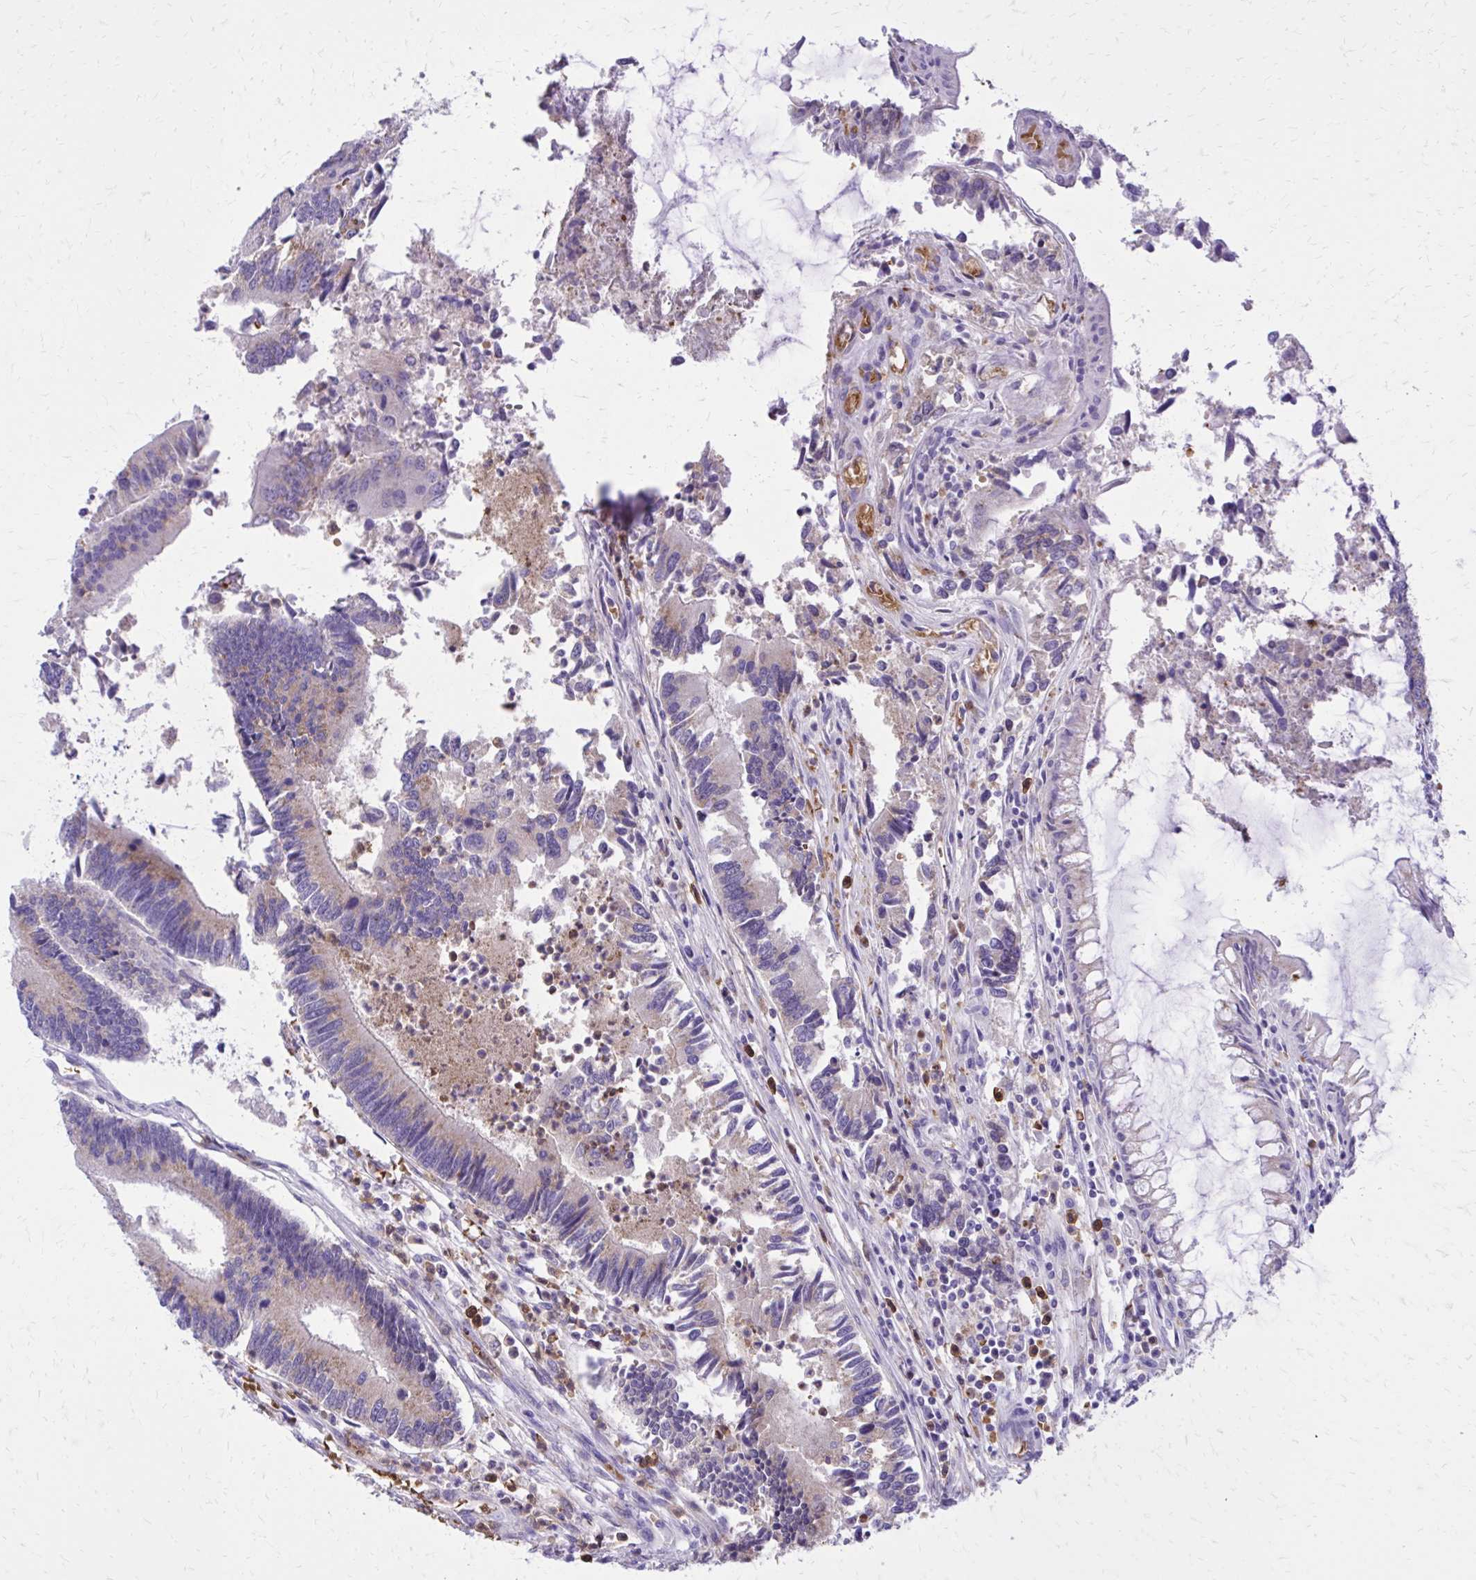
{"staining": {"intensity": "weak", "quantity": "<25%", "location": "cytoplasmic/membranous"}, "tissue": "colorectal cancer", "cell_type": "Tumor cells", "image_type": "cancer", "snomed": [{"axis": "morphology", "description": "Adenocarcinoma, NOS"}, {"axis": "topography", "description": "Colon"}], "caption": "The photomicrograph displays no staining of tumor cells in colorectal cancer (adenocarcinoma).", "gene": "CAT", "patient": {"sex": "female", "age": 67}}